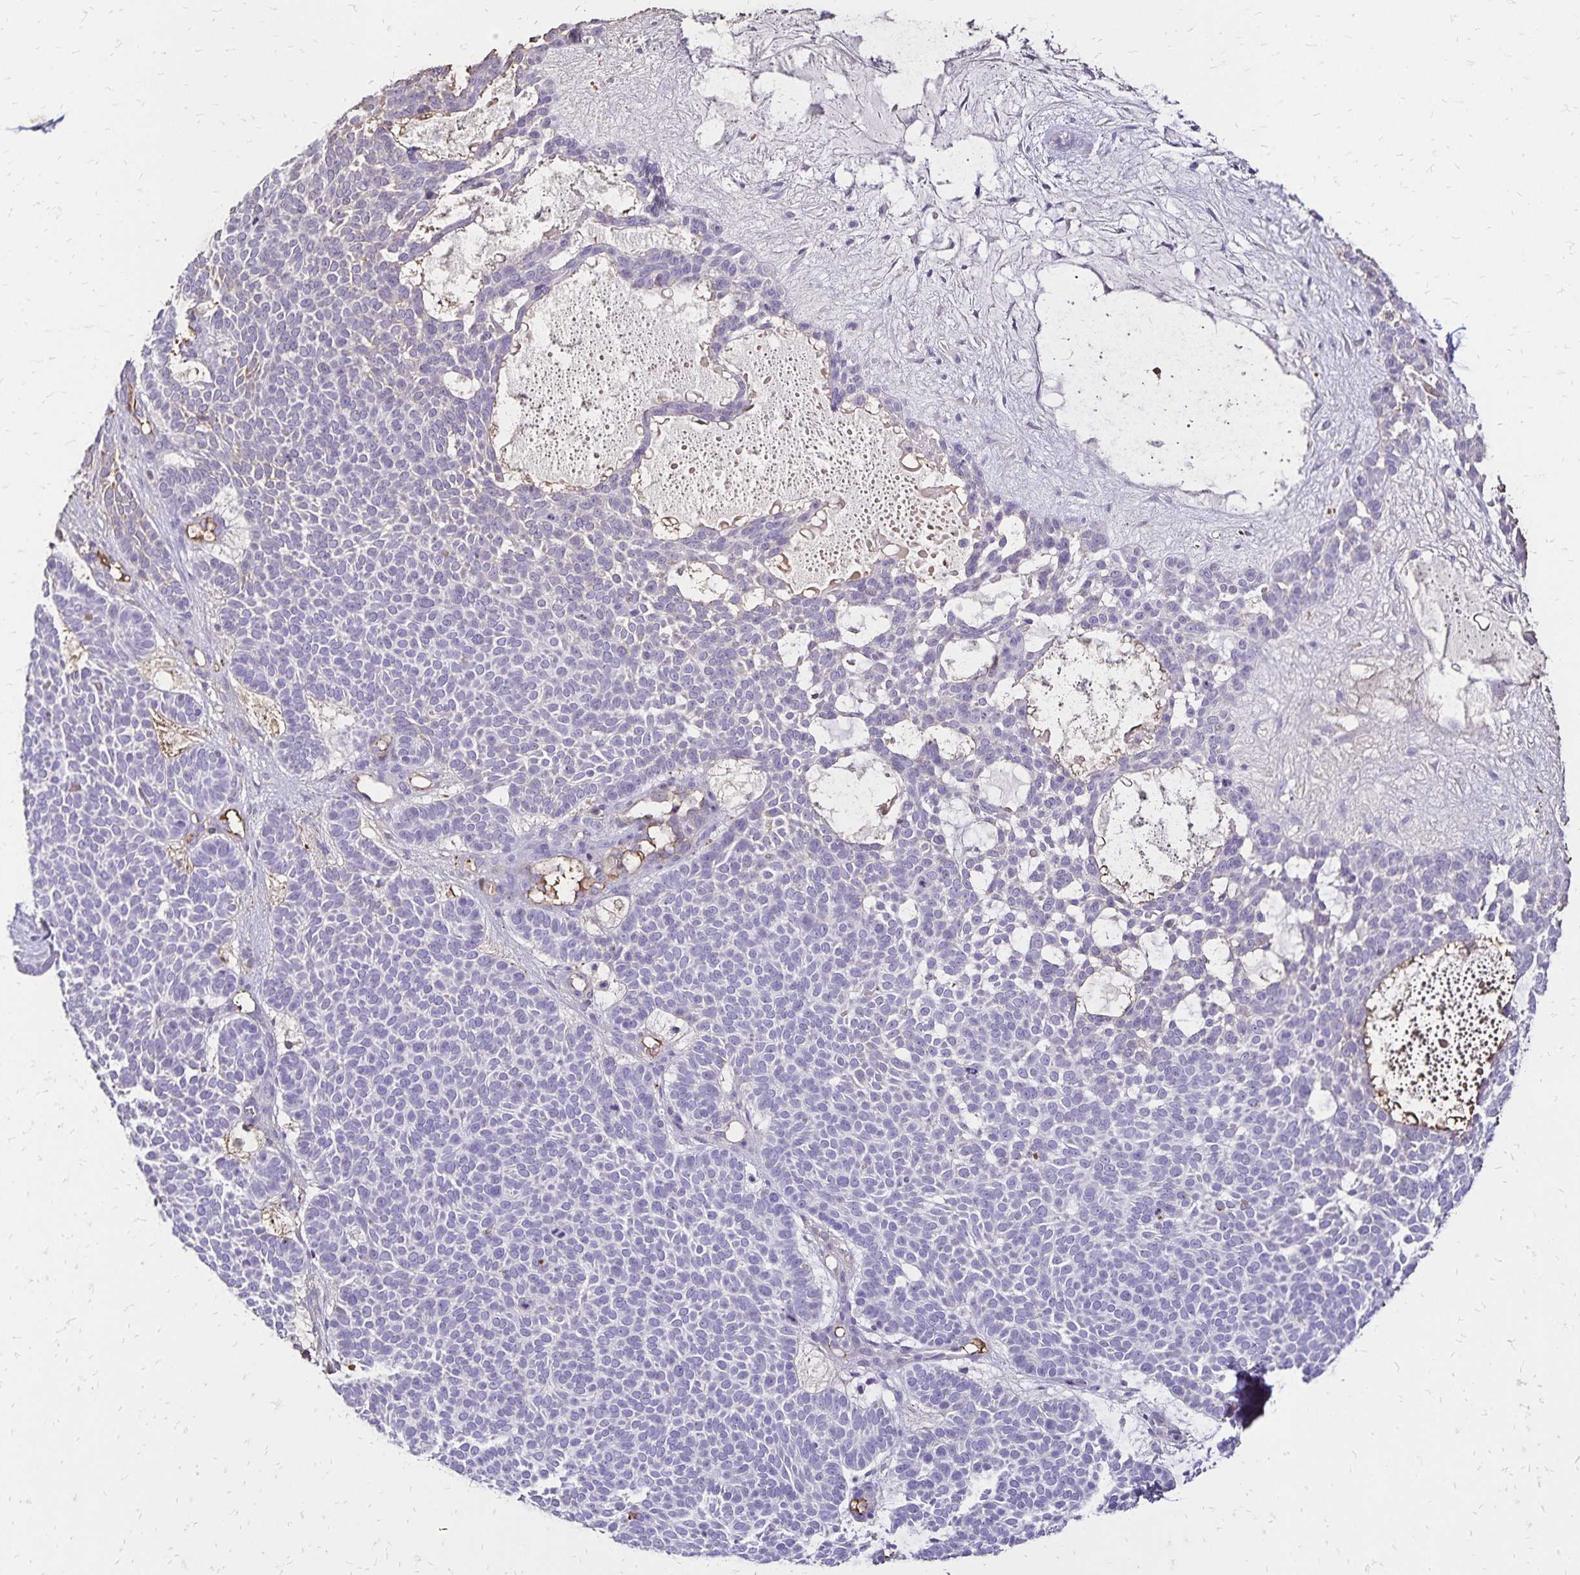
{"staining": {"intensity": "negative", "quantity": "none", "location": "none"}, "tissue": "skin cancer", "cell_type": "Tumor cells", "image_type": "cancer", "snomed": [{"axis": "morphology", "description": "Basal cell carcinoma"}, {"axis": "topography", "description": "Skin"}], "caption": "A micrograph of skin cancer stained for a protein displays no brown staining in tumor cells.", "gene": "KISS1", "patient": {"sex": "female", "age": 82}}